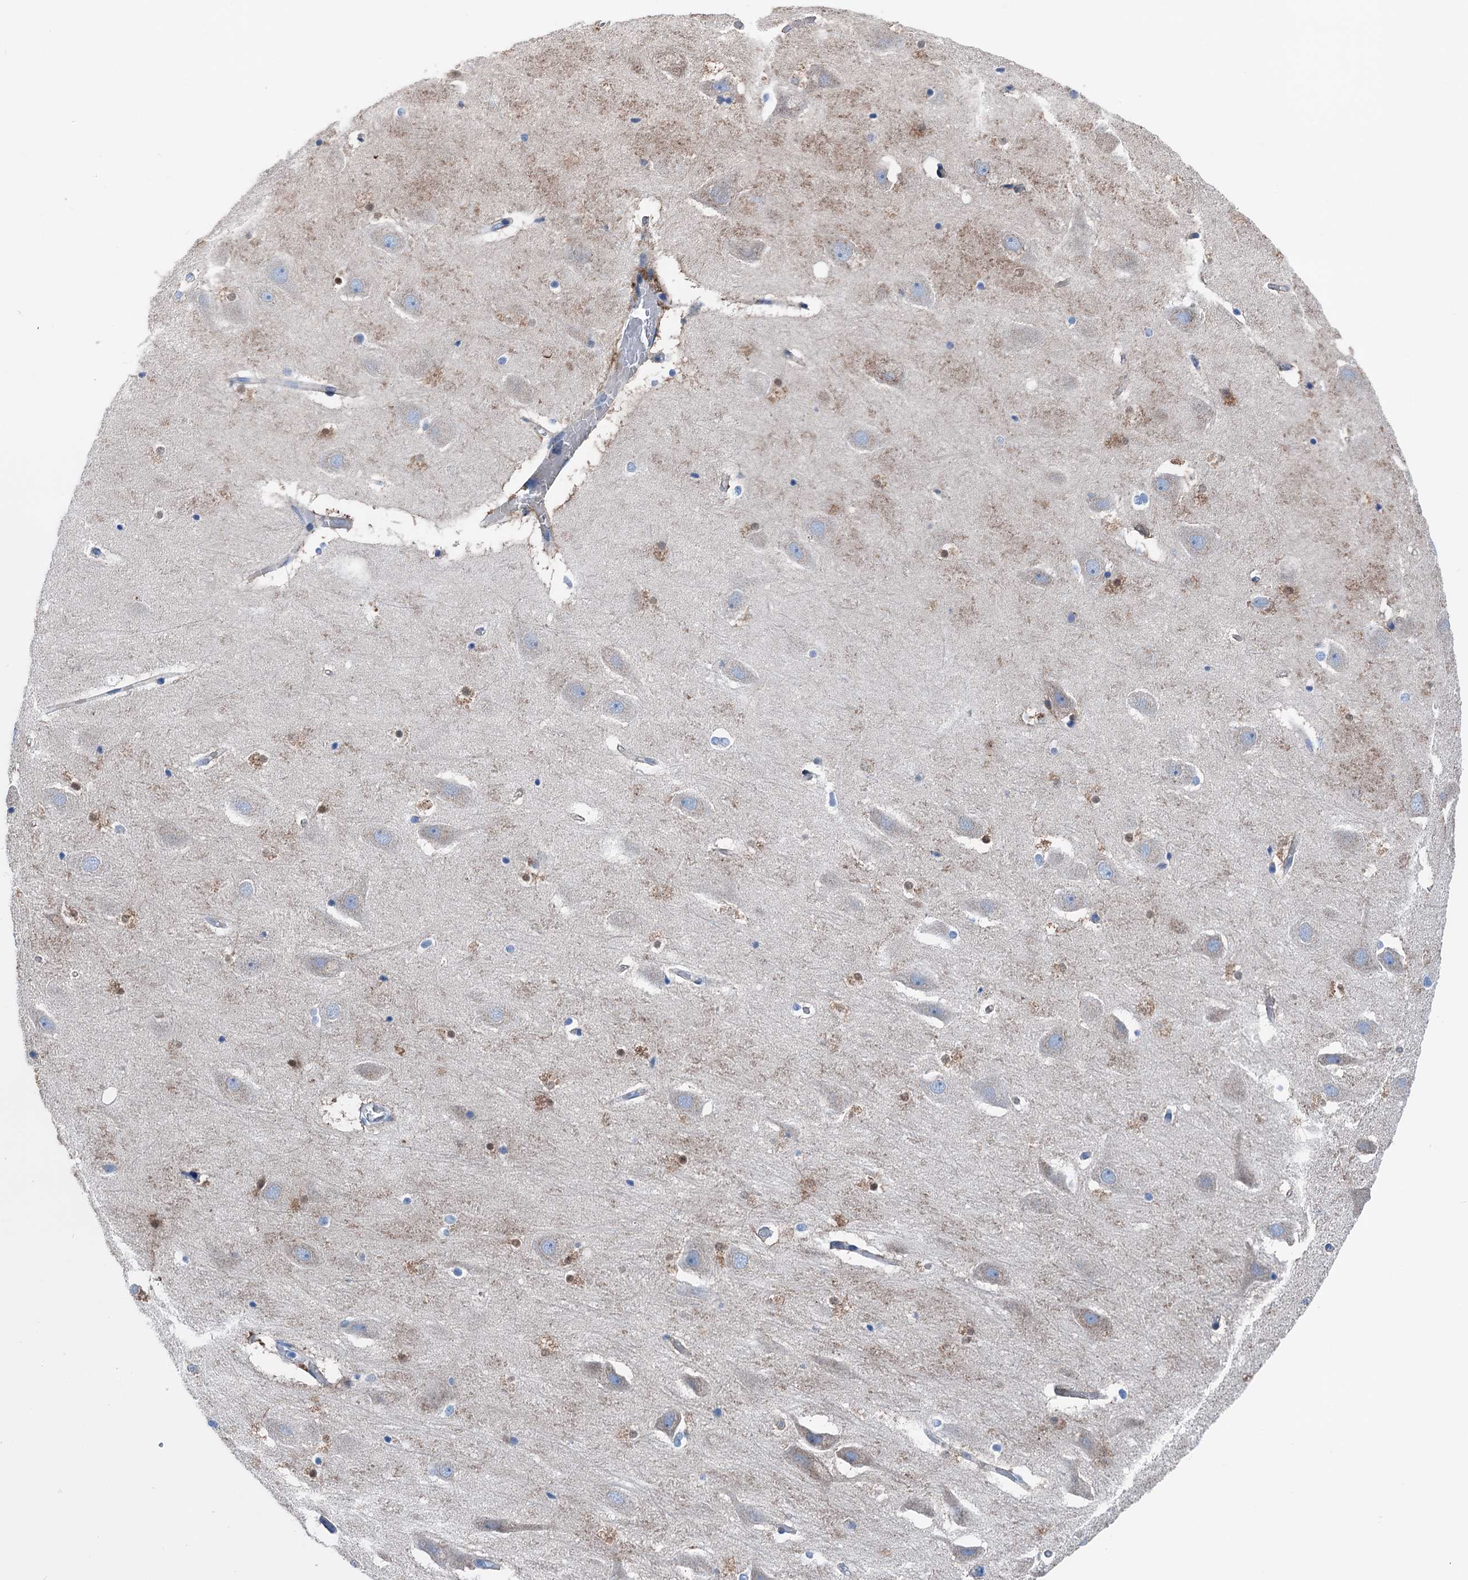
{"staining": {"intensity": "moderate", "quantity": "<25%", "location": "cytoplasmic/membranous,nuclear"}, "tissue": "hippocampus", "cell_type": "Glial cells", "image_type": "normal", "snomed": [{"axis": "morphology", "description": "Normal tissue, NOS"}, {"axis": "topography", "description": "Hippocampus"}], "caption": "IHC photomicrograph of unremarkable hippocampus: hippocampus stained using immunohistochemistry displays low levels of moderate protein expression localized specifically in the cytoplasmic/membranous,nuclear of glial cells, appearing as a cytoplasmic/membranous,nuclear brown color.", "gene": "C1QTNF4", "patient": {"sex": "female", "age": 52}}